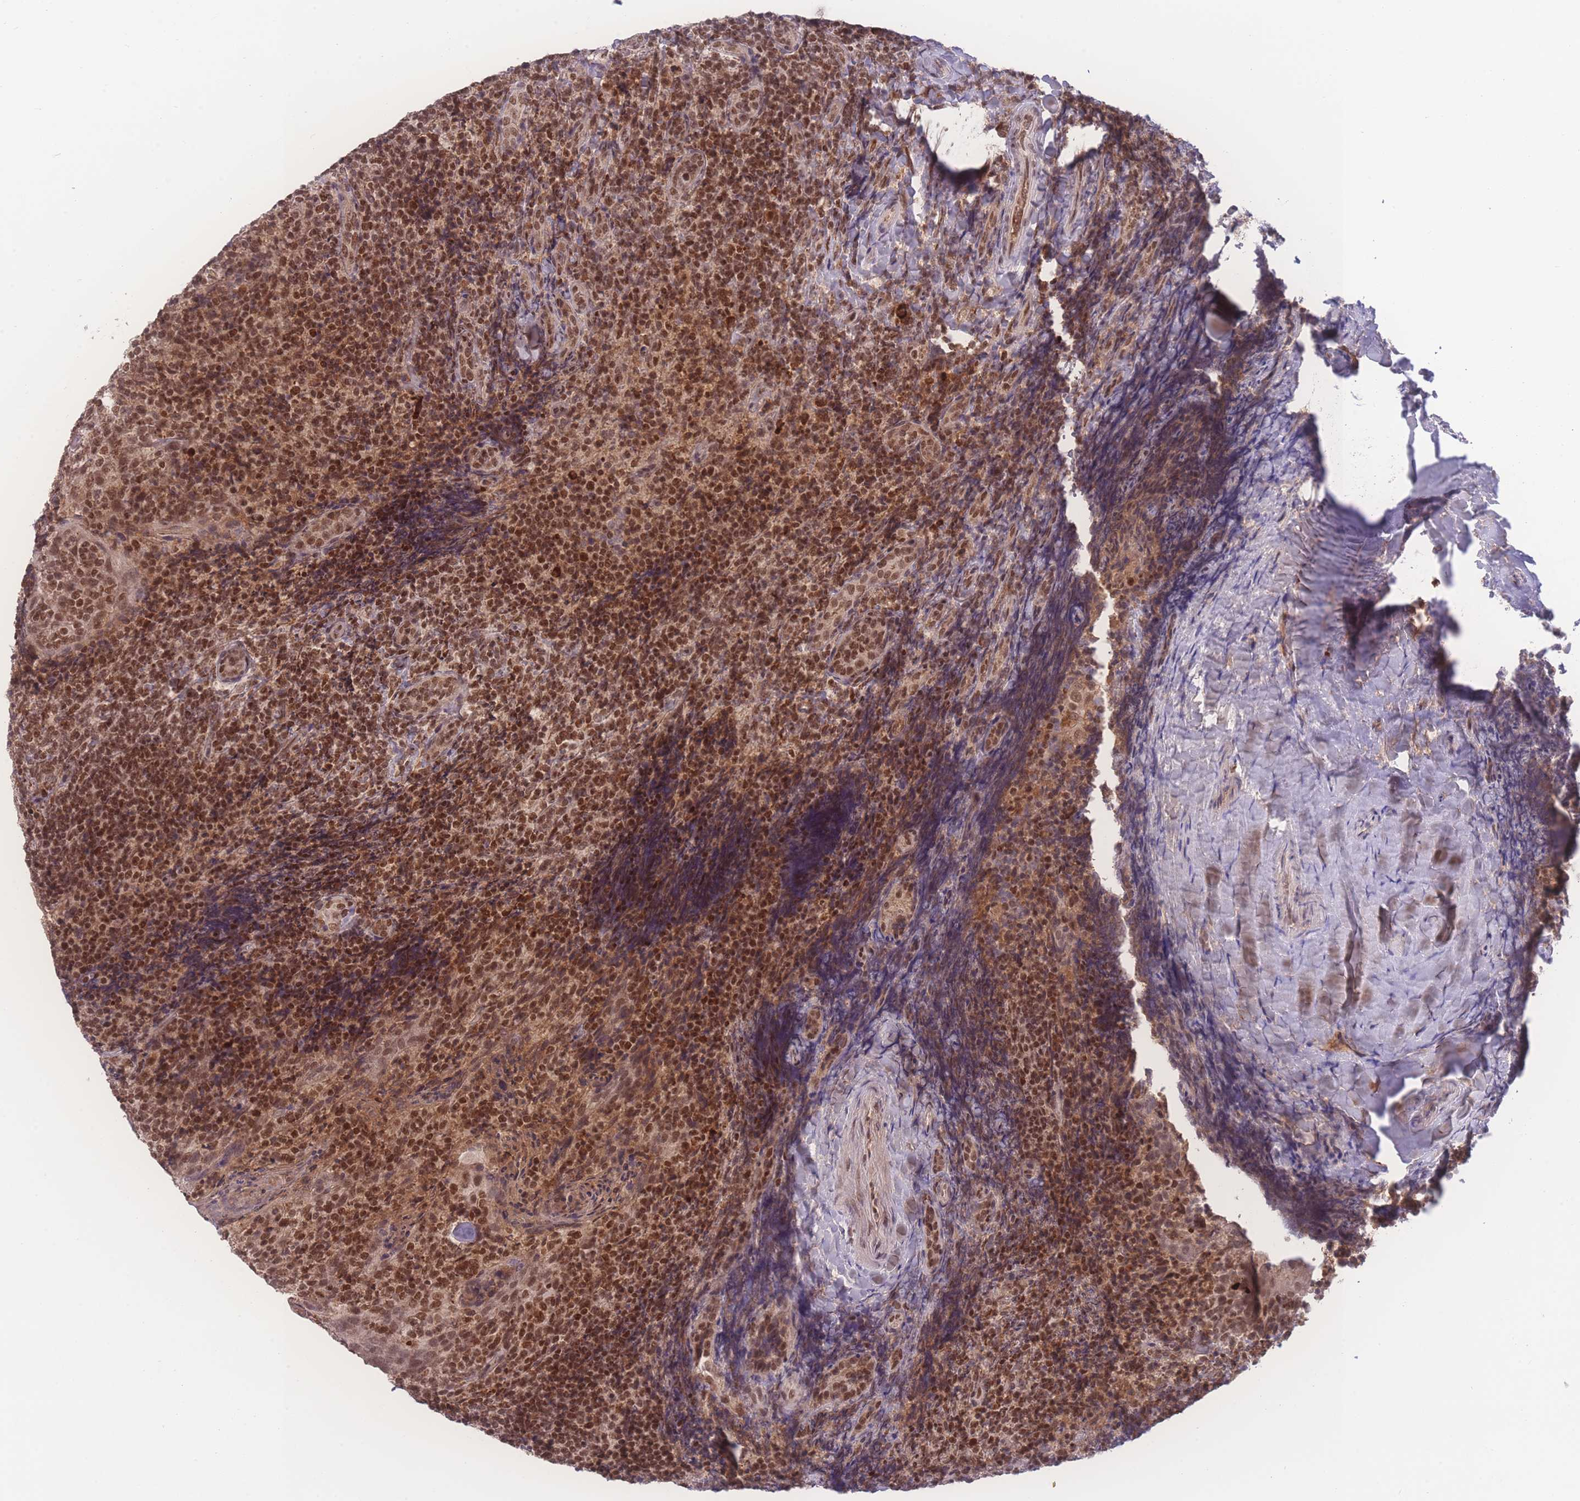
{"staining": {"intensity": "strong", "quantity": ">75%", "location": "nuclear"}, "tissue": "tonsil", "cell_type": "Germinal center cells", "image_type": "normal", "snomed": [{"axis": "morphology", "description": "Normal tissue, NOS"}, {"axis": "topography", "description": "Tonsil"}], "caption": "Immunohistochemical staining of normal tonsil displays high levels of strong nuclear staining in about >75% of germinal center cells.", "gene": "RAVER1", "patient": {"sex": "female", "age": 10}}